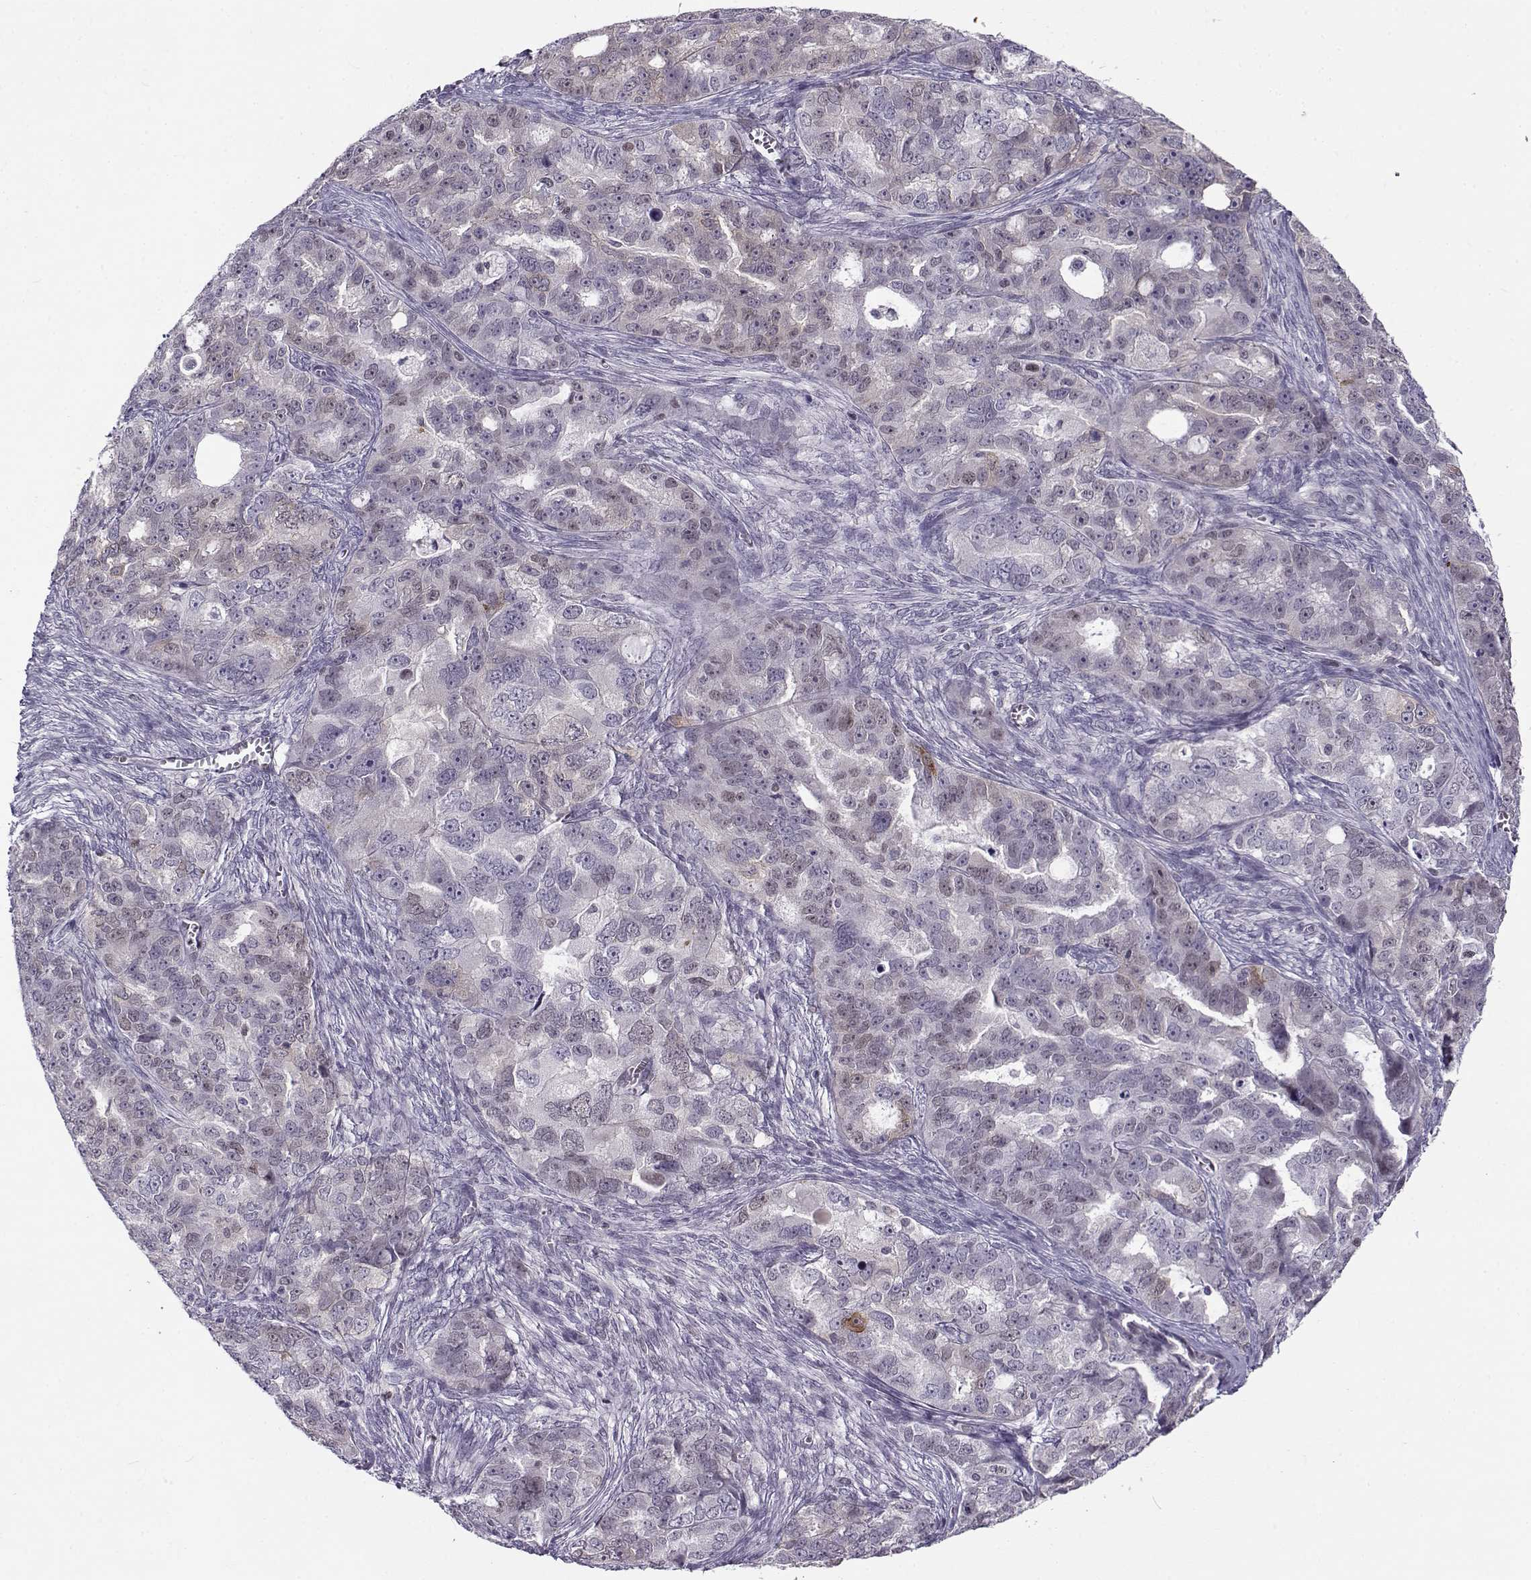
{"staining": {"intensity": "weak", "quantity": "25%-75%", "location": "cytoplasmic/membranous"}, "tissue": "ovarian cancer", "cell_type": "Tumor cells", "image_type": "cancer", "snomed": [{"axis": "morphology", "description": "Cystadenocarcinoma, serous, NOS"}, {"axis": "topography", "description": "Ovary"}], "caption": "Ovarian cancer stained for a protein (brown) exhibits weak cytoplasmic/membranous positive positivity in about 25%-75% of tumor cells.", "gene": "BACH1", "patient": {"sex": "female", "age": 51}}